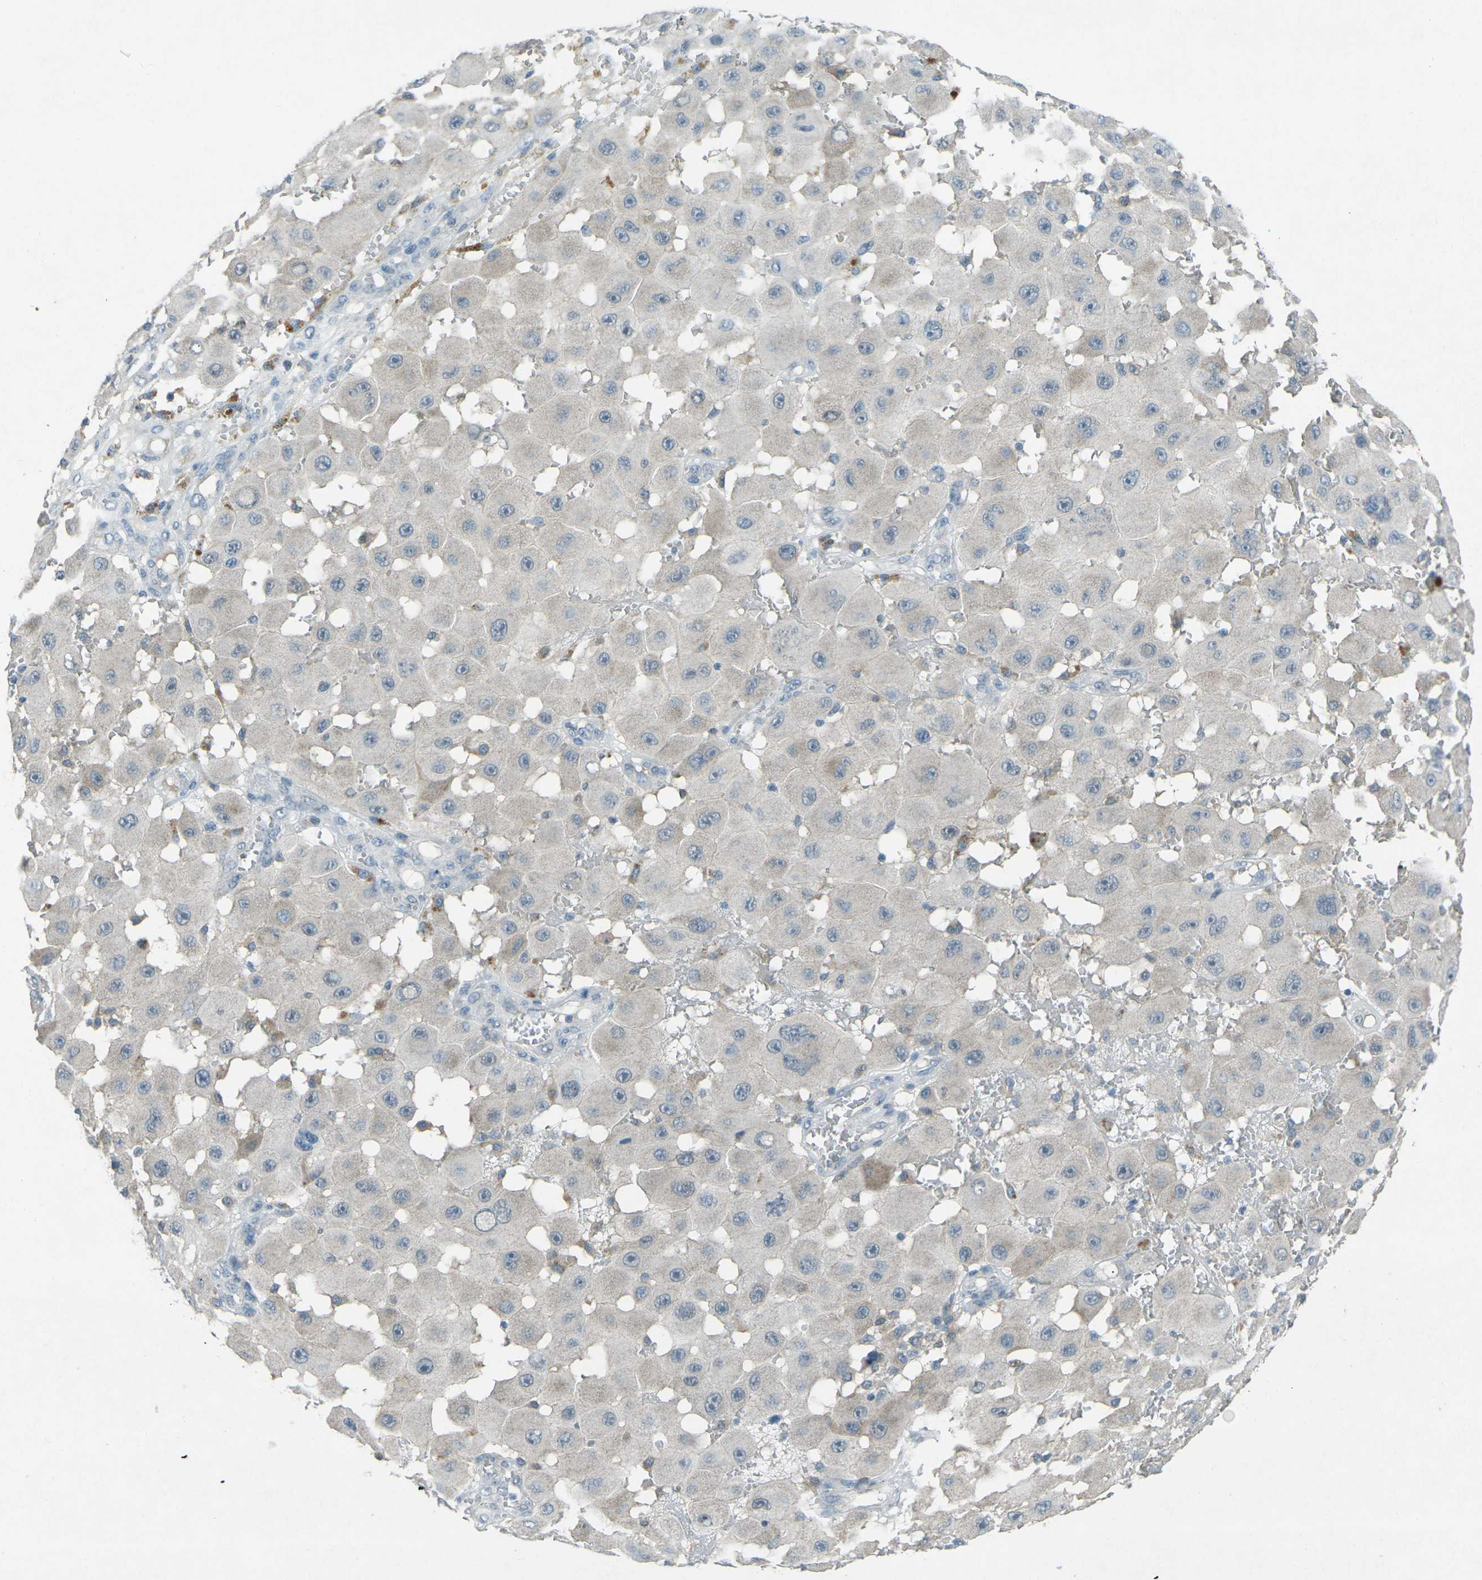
{"staining": {"intensity": "negative", "quantity": "none", "location": "none"}, "tissue": "melanoma", "cell_type": "Tumor cells", "image_type": "cancer", "snomed": [{"axis": "morphology", "description": "Malignant melanoma, NOS"}, {"axis": "topography", "description": "Skin"}], "caption": "Tumor cells show no significant protein positivity in malignant melanoma.", "gene": "PRKCA", "patient": {"sex": "female", "age": 81}}